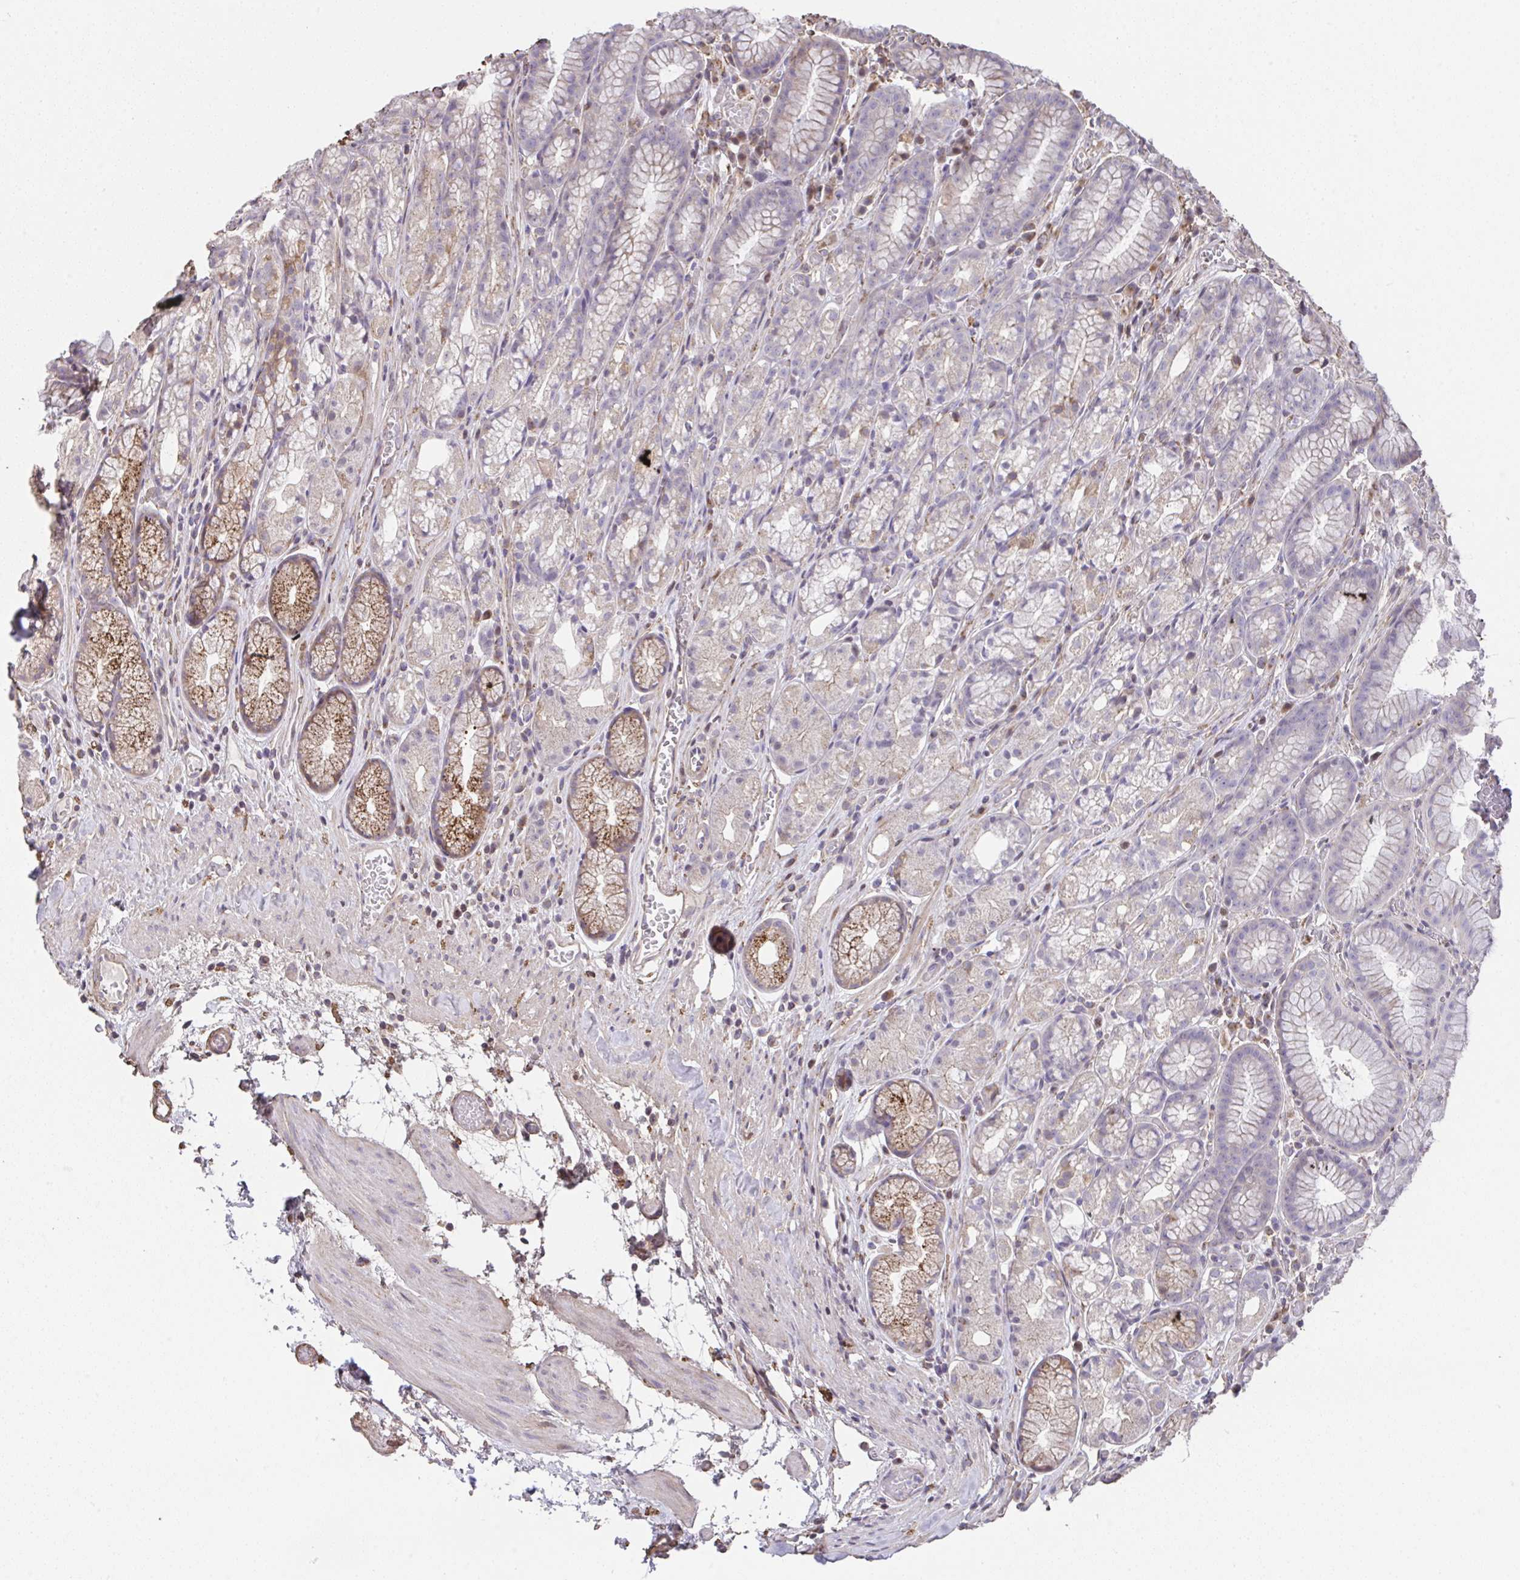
{"staining": {"intensity": "moderate", "quantity": "<25%", "location": "cytoplasmic/membranous"}, "tissue": "stomach", "cell_type": "Glandular cells", "image_type": "normal", "snomed": [{"axis": "morphology", "description": "Normal tissue, NOS"}, {"axis": "topography", "description": "Smooth muscle"}, {"axis": "topography", "description": "Stomach"}], "caption": "A low amount of moderate cytoplasmic/membranous expression is appreciated in approximately <25% of glandular cells in benign stomach.", "gene": "RUNDC3B", "patient": {"sex": "male", "age": 70}}